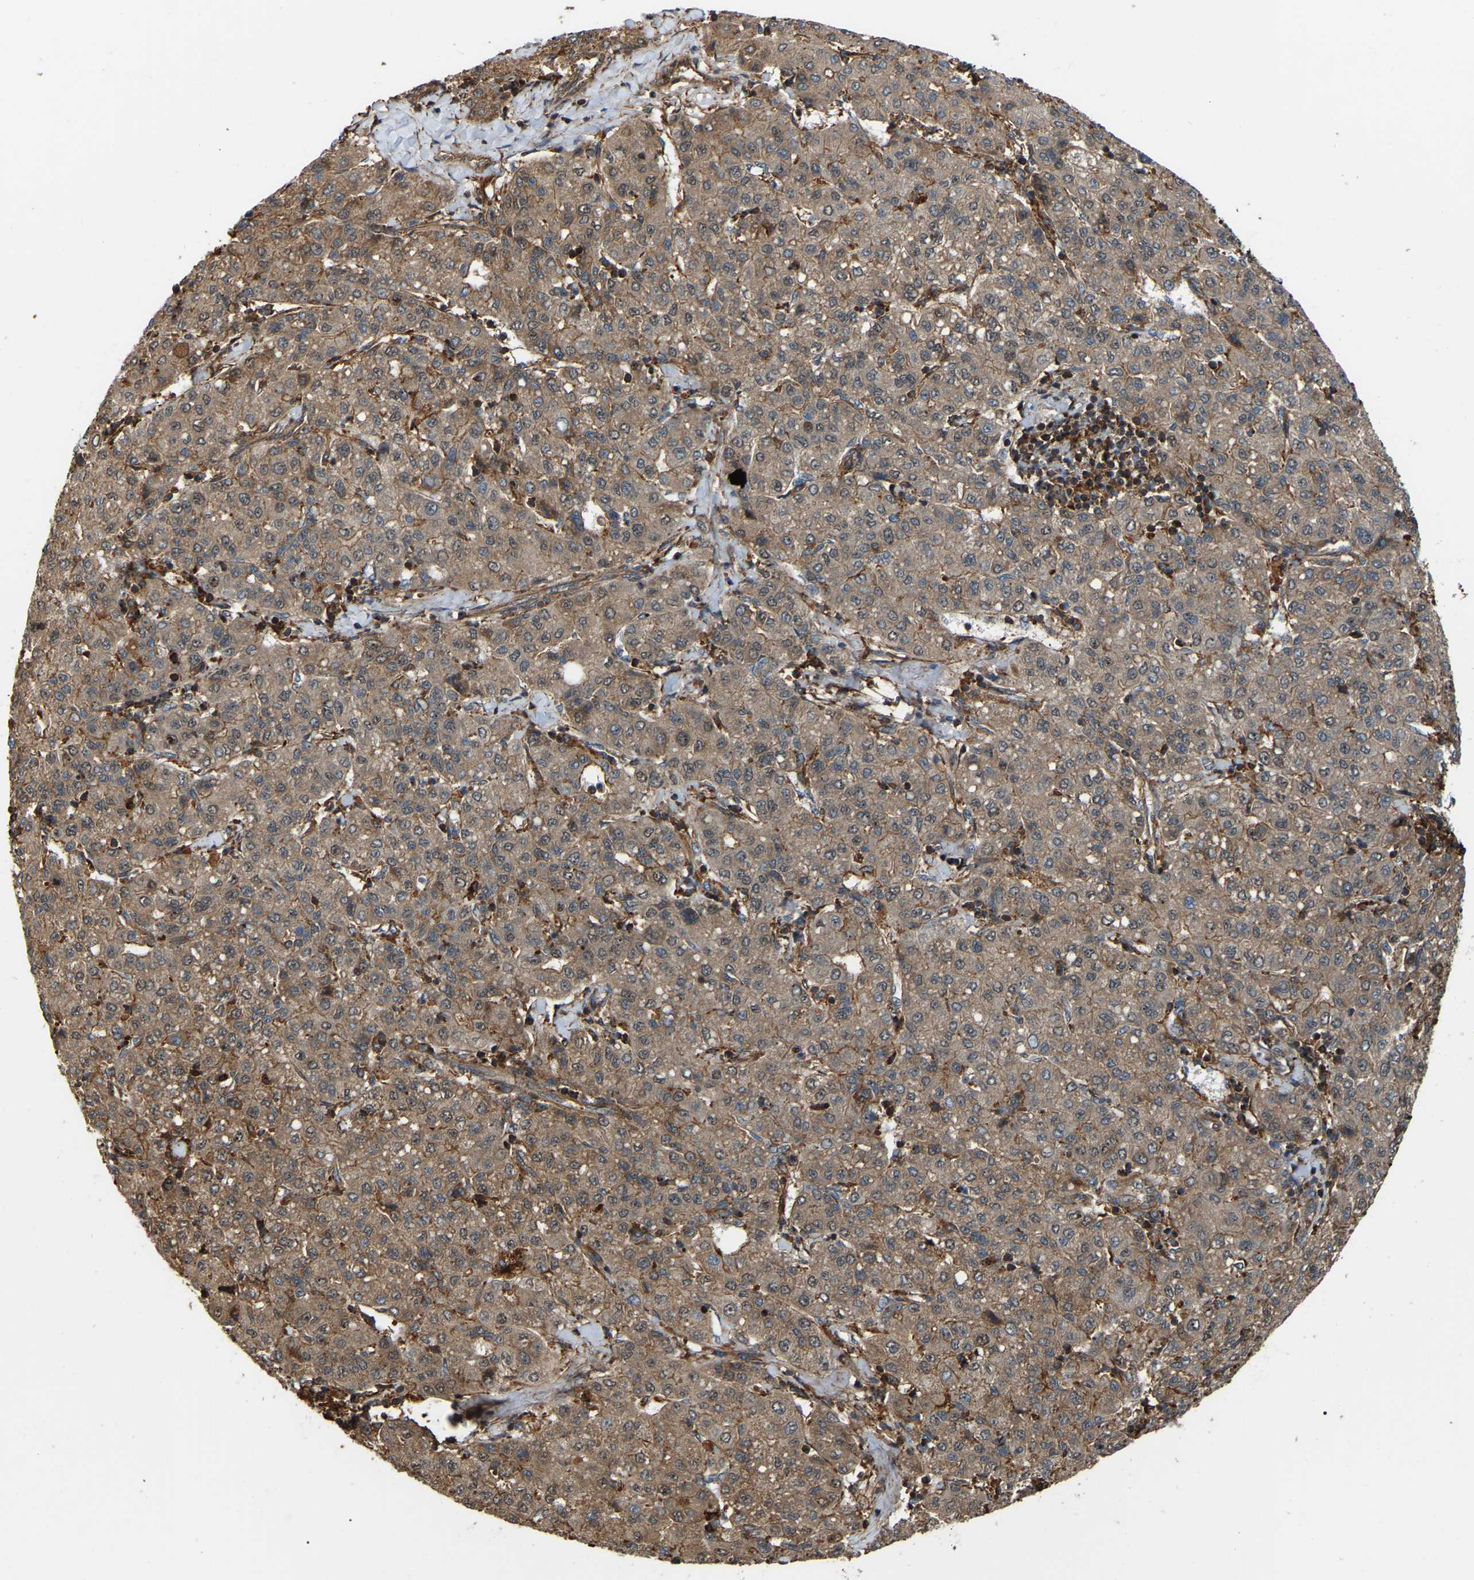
{"staining": {"intensity": "moderate", "quantity": ">75%", "location": "cytoplasmic/membranous"}, "tissue": "liver cancer", "cell_type": "Tumor cells", "image_type": "cancer", "snomed": [{"axis": "morphology", "description": "Carcinoma, Hepatocellular, NOS"}, {"axis": "topography", "description": "Liver"}], "caption": "Protein staining by IHC displays moderate cytoplasmic/membranous positivity in about >75% of tumor cells in liver cancer (hepatocellular carcinoma).", "gene": "SAMD9L", "patient": {"sex": "male", "age": 65}}